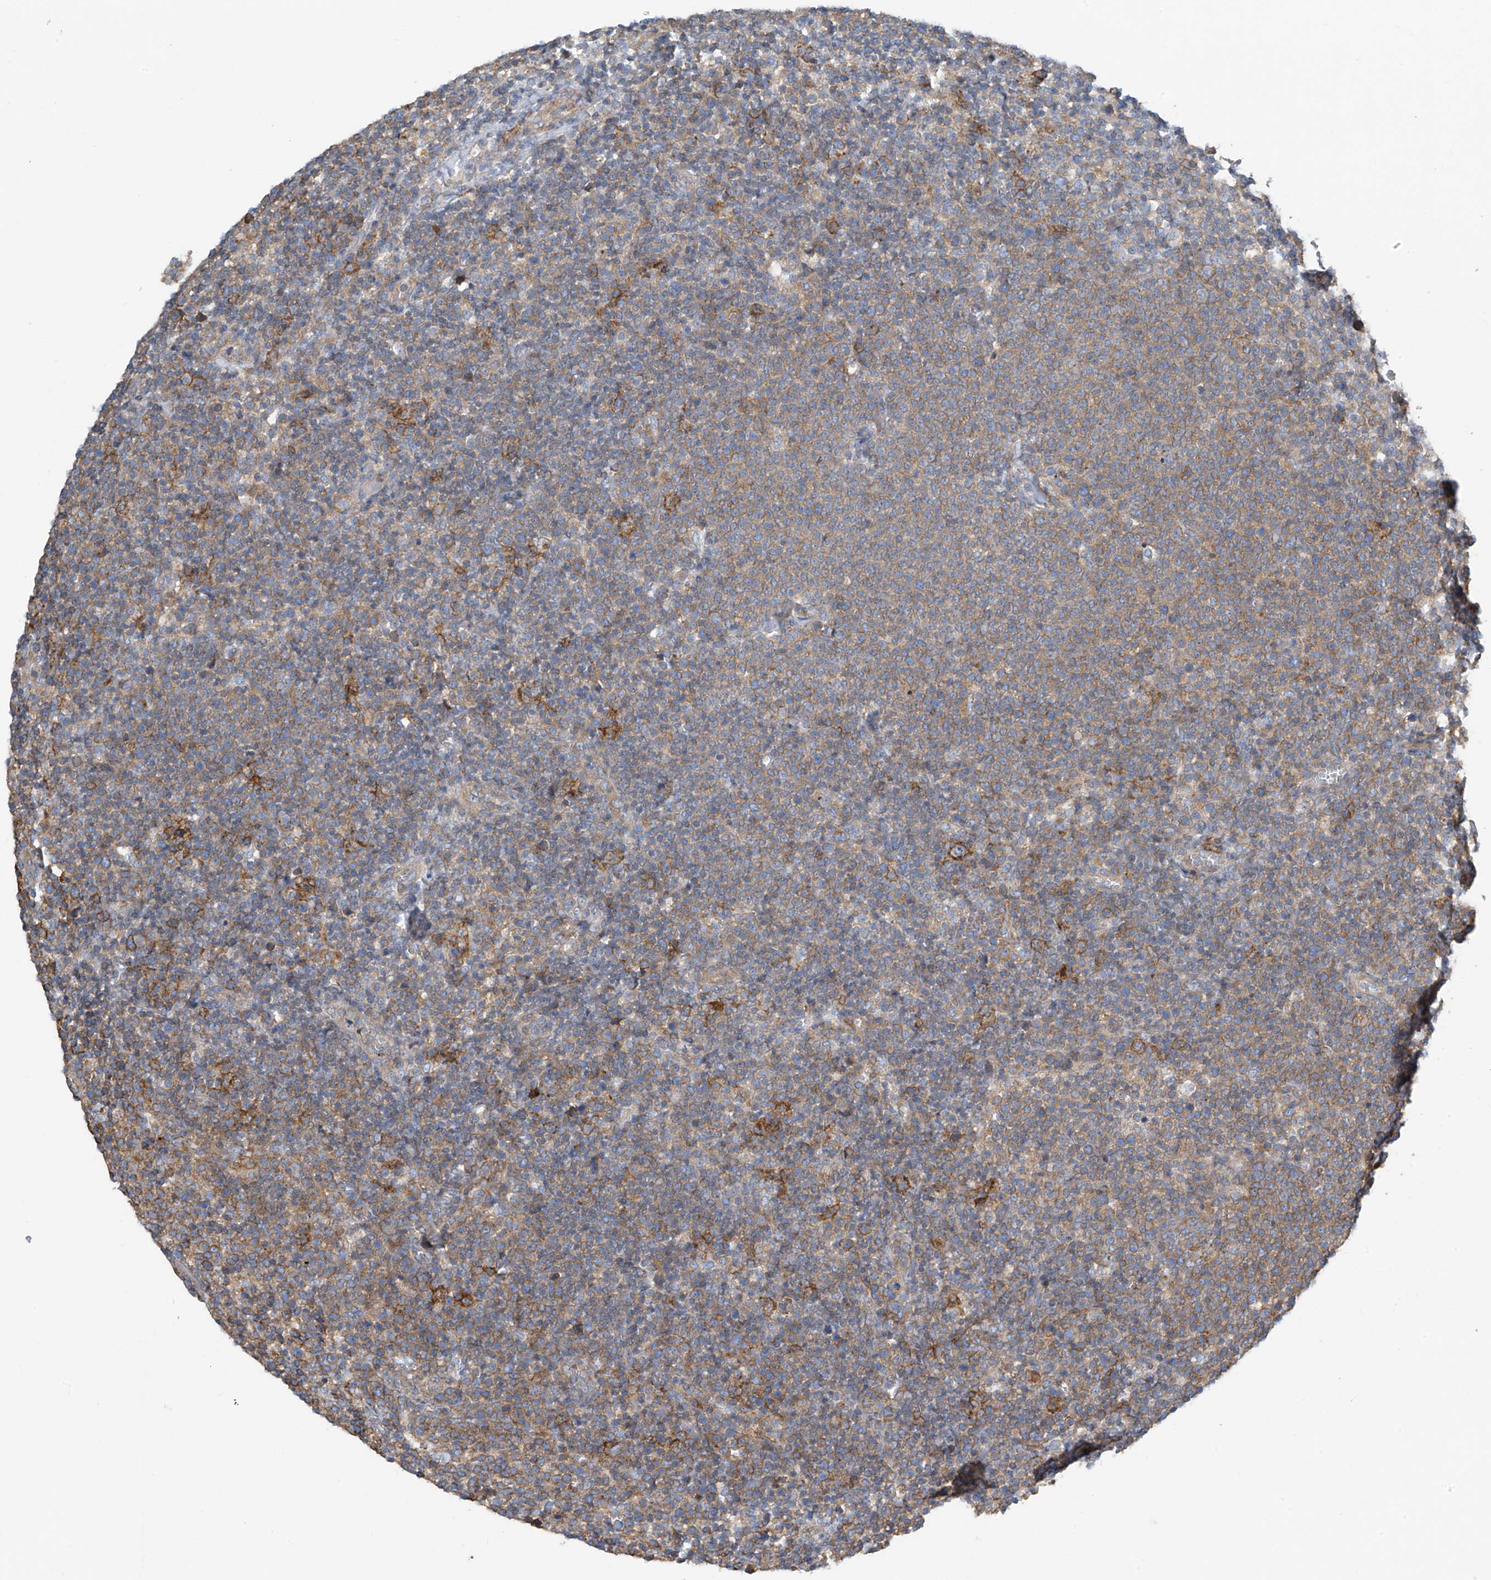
{"staining": {"intensity": "weak", "quantity": "<25%", "location": "cytoplasmic/membranous"}, "tissue": "lymphoma", "cell_type": "Tumor cells", "image_type": "cancer", "snomed": [{"axis": "morphology", "description": "Malignant lymphoma, non-Hodgkin's type, High grade"}, {"axis": "topography", "description": "Lymph node"}], "caption": "High power microscopy image of an immunohistochemistry (IHC) image of lymphoma, revealing no significant positivity in tumor cells.", "gene": "SLC1A5", "patient": {"sex": "male", "age": 61}}